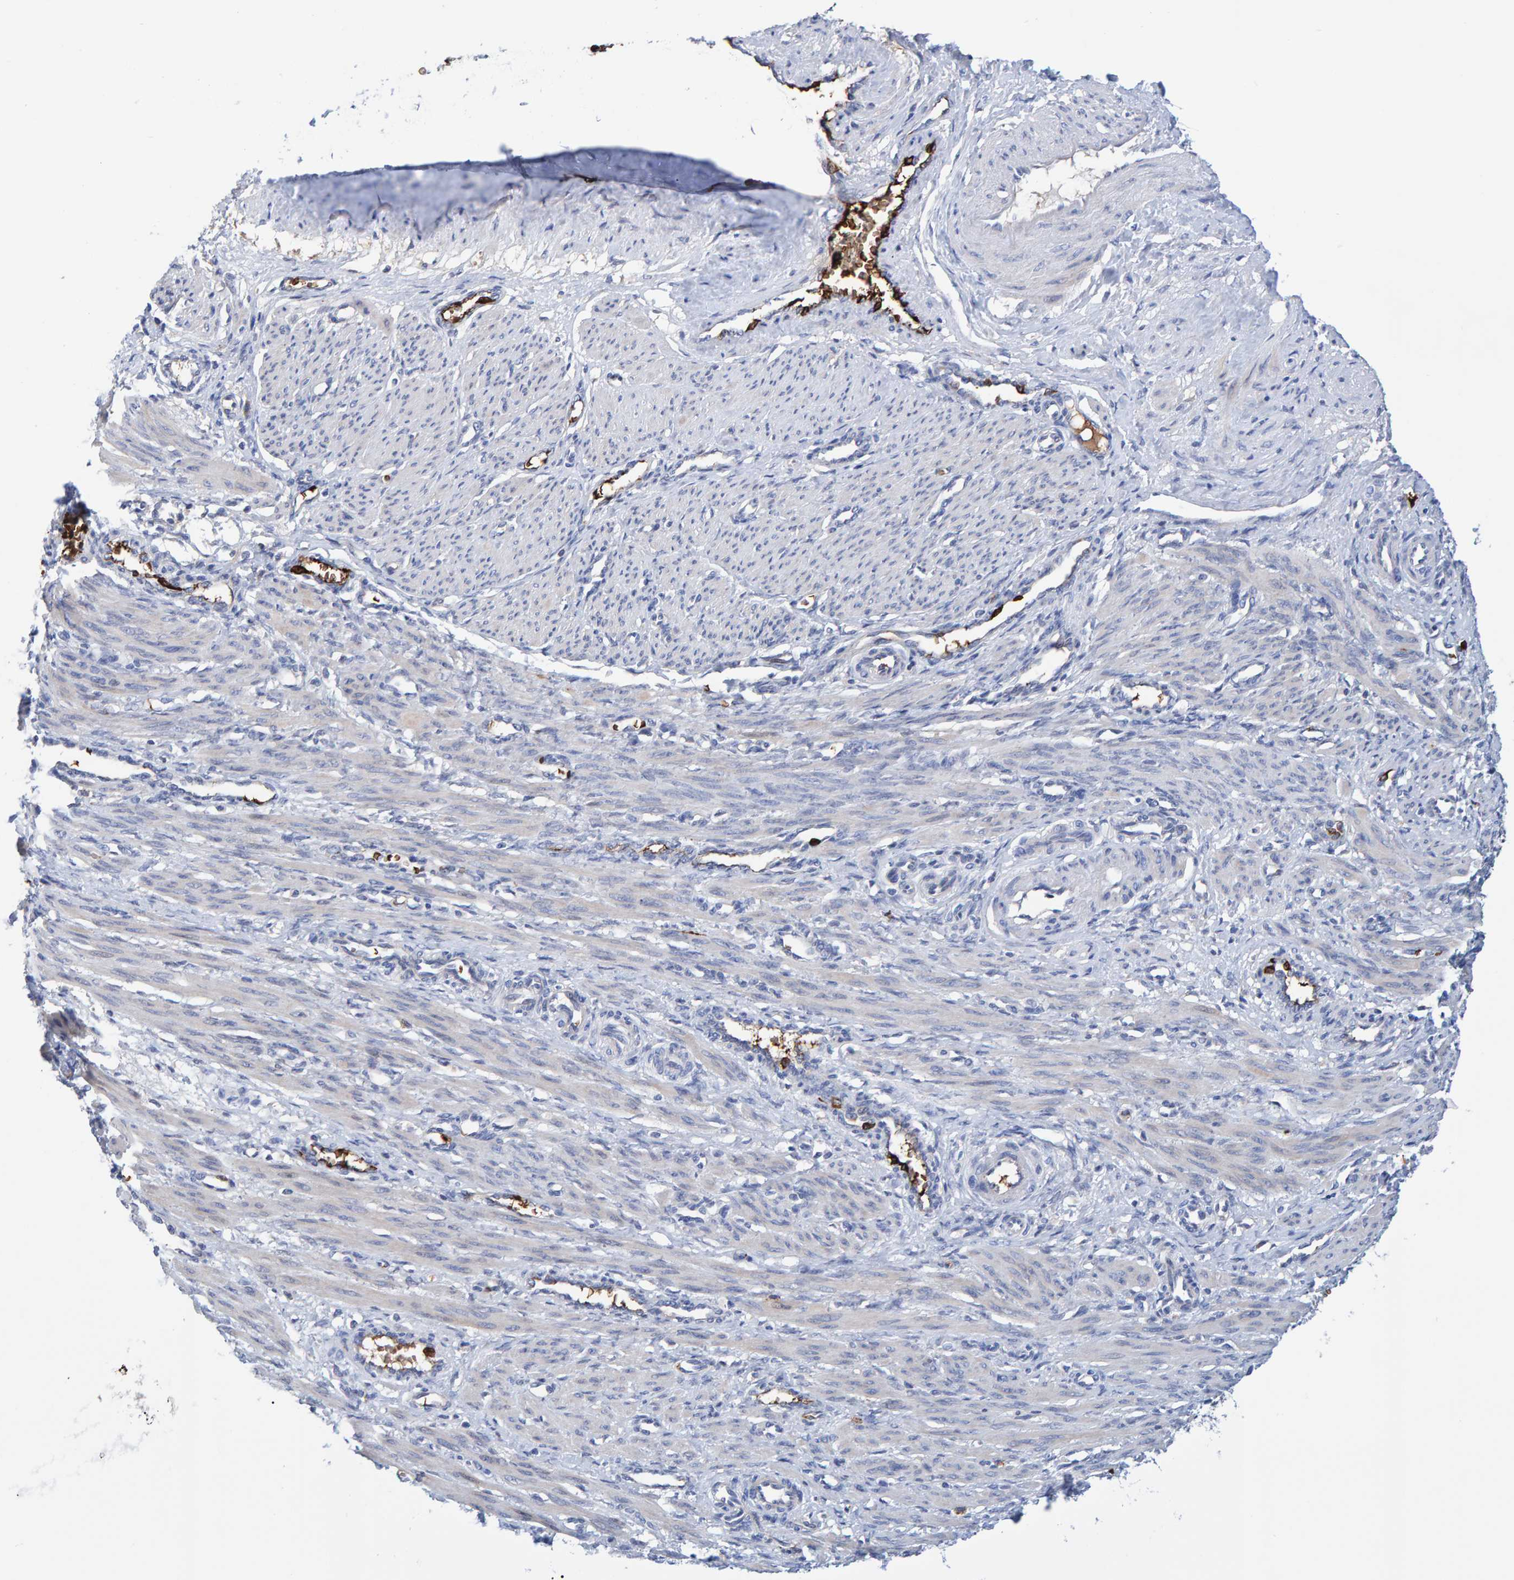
{"staining": {"intensity": "weak", "quantity": "25%-75%", "location": "cytoplasmic/membranous"}, "tissue": "smooth muscle", "cell_type": "Smooth muscle cells", "image_type": "normal", "snomed": [{"axis": "morphology", "description": "Normal tissue, NOS"}, {"axis": "topography", "description": "Endometrium"}], "caption": "This image demonstrates immunohistochemistry (IHC) staining of benign human smooth muscle, with low weak cytoplasmic/membranous positivity in about 25%-75% of smooth muscle cells.", "gene": "VPS9D1", "patient": {"sex": "female", "age": 33}}